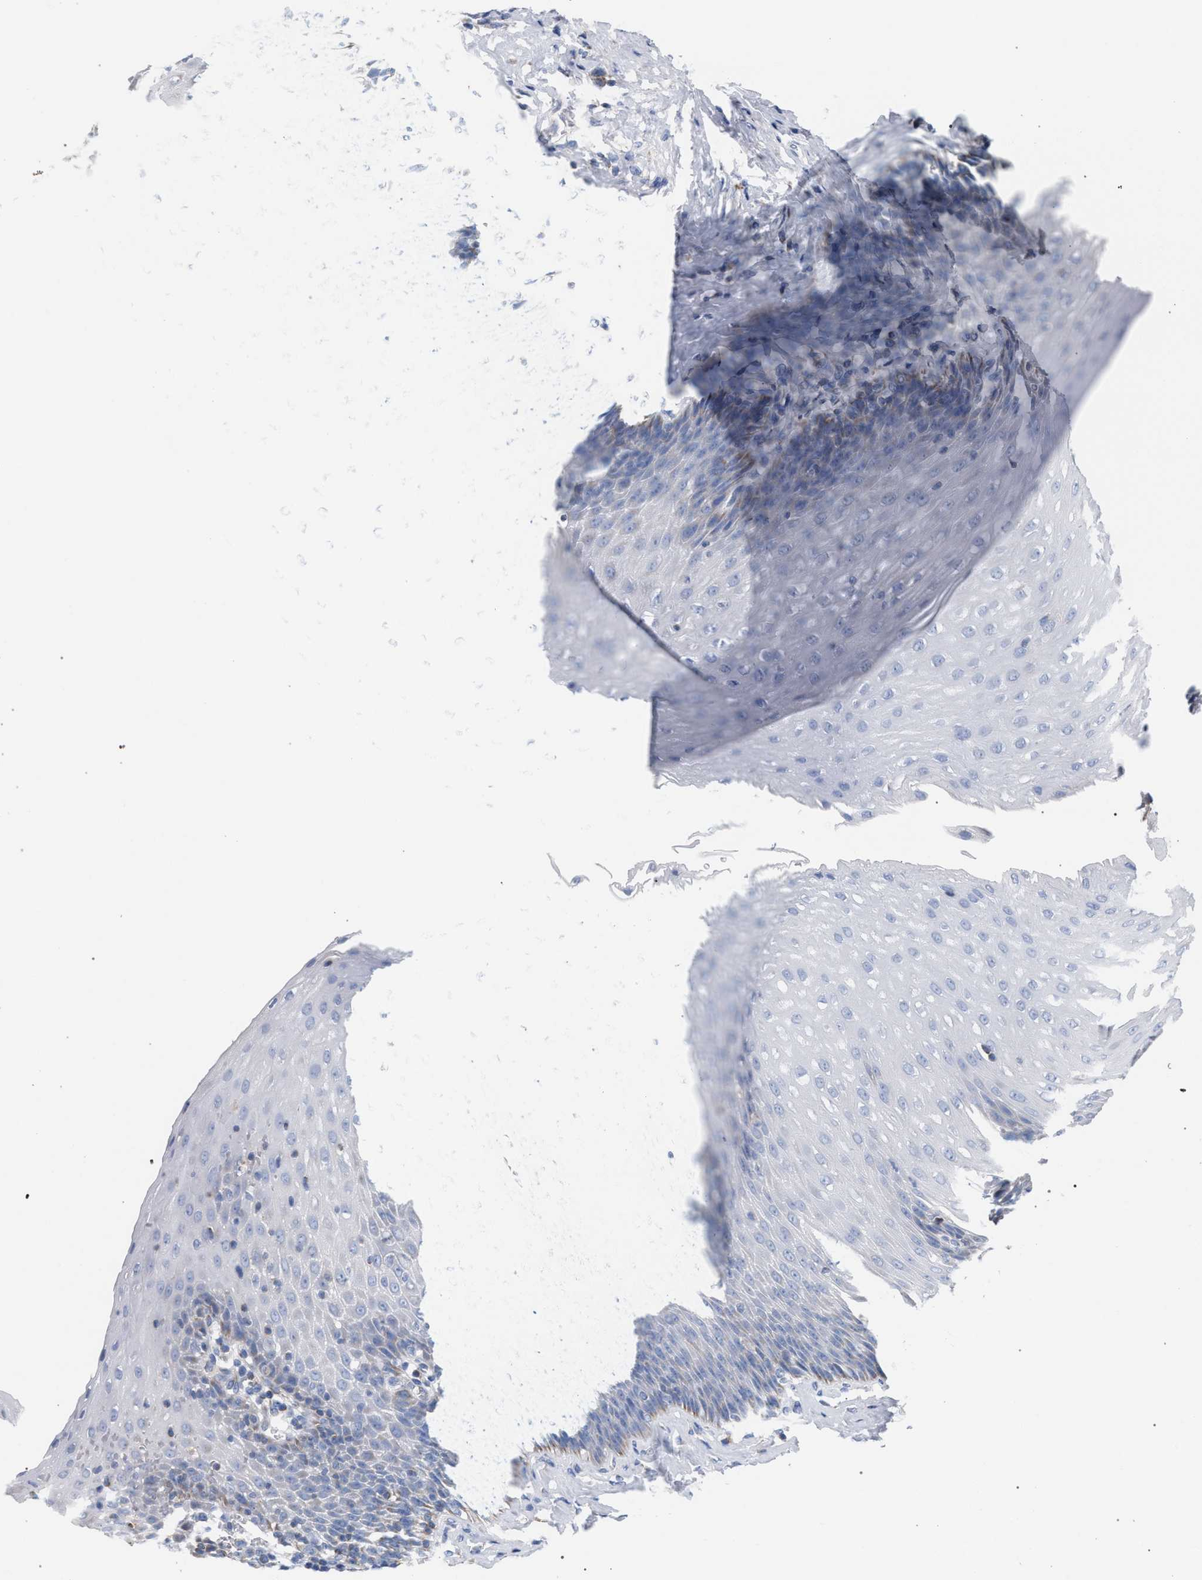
{"staining": {"intensity": "weak", "quantity": "<25%", "location": "cytoplasmic/membranous"}, "tissue": "esophagus", "cell_type": "Squamous epithelial cells", "image_type": "normal", "snomed": [{"axis": "morphology", "description": "Normal tissue, NOS"}, {"axis": "topography", "description": "Esophagus"}], "caption": "Immunohistochemistry histopathology image of benign esophagus: human esophagus stained with DAB (3,3'-diaminobenzidine) exhibits no significant protein expression in squamous epithelial cells.", "gene": "ECI2", "patient": {"sex": "female", "age": 61}}